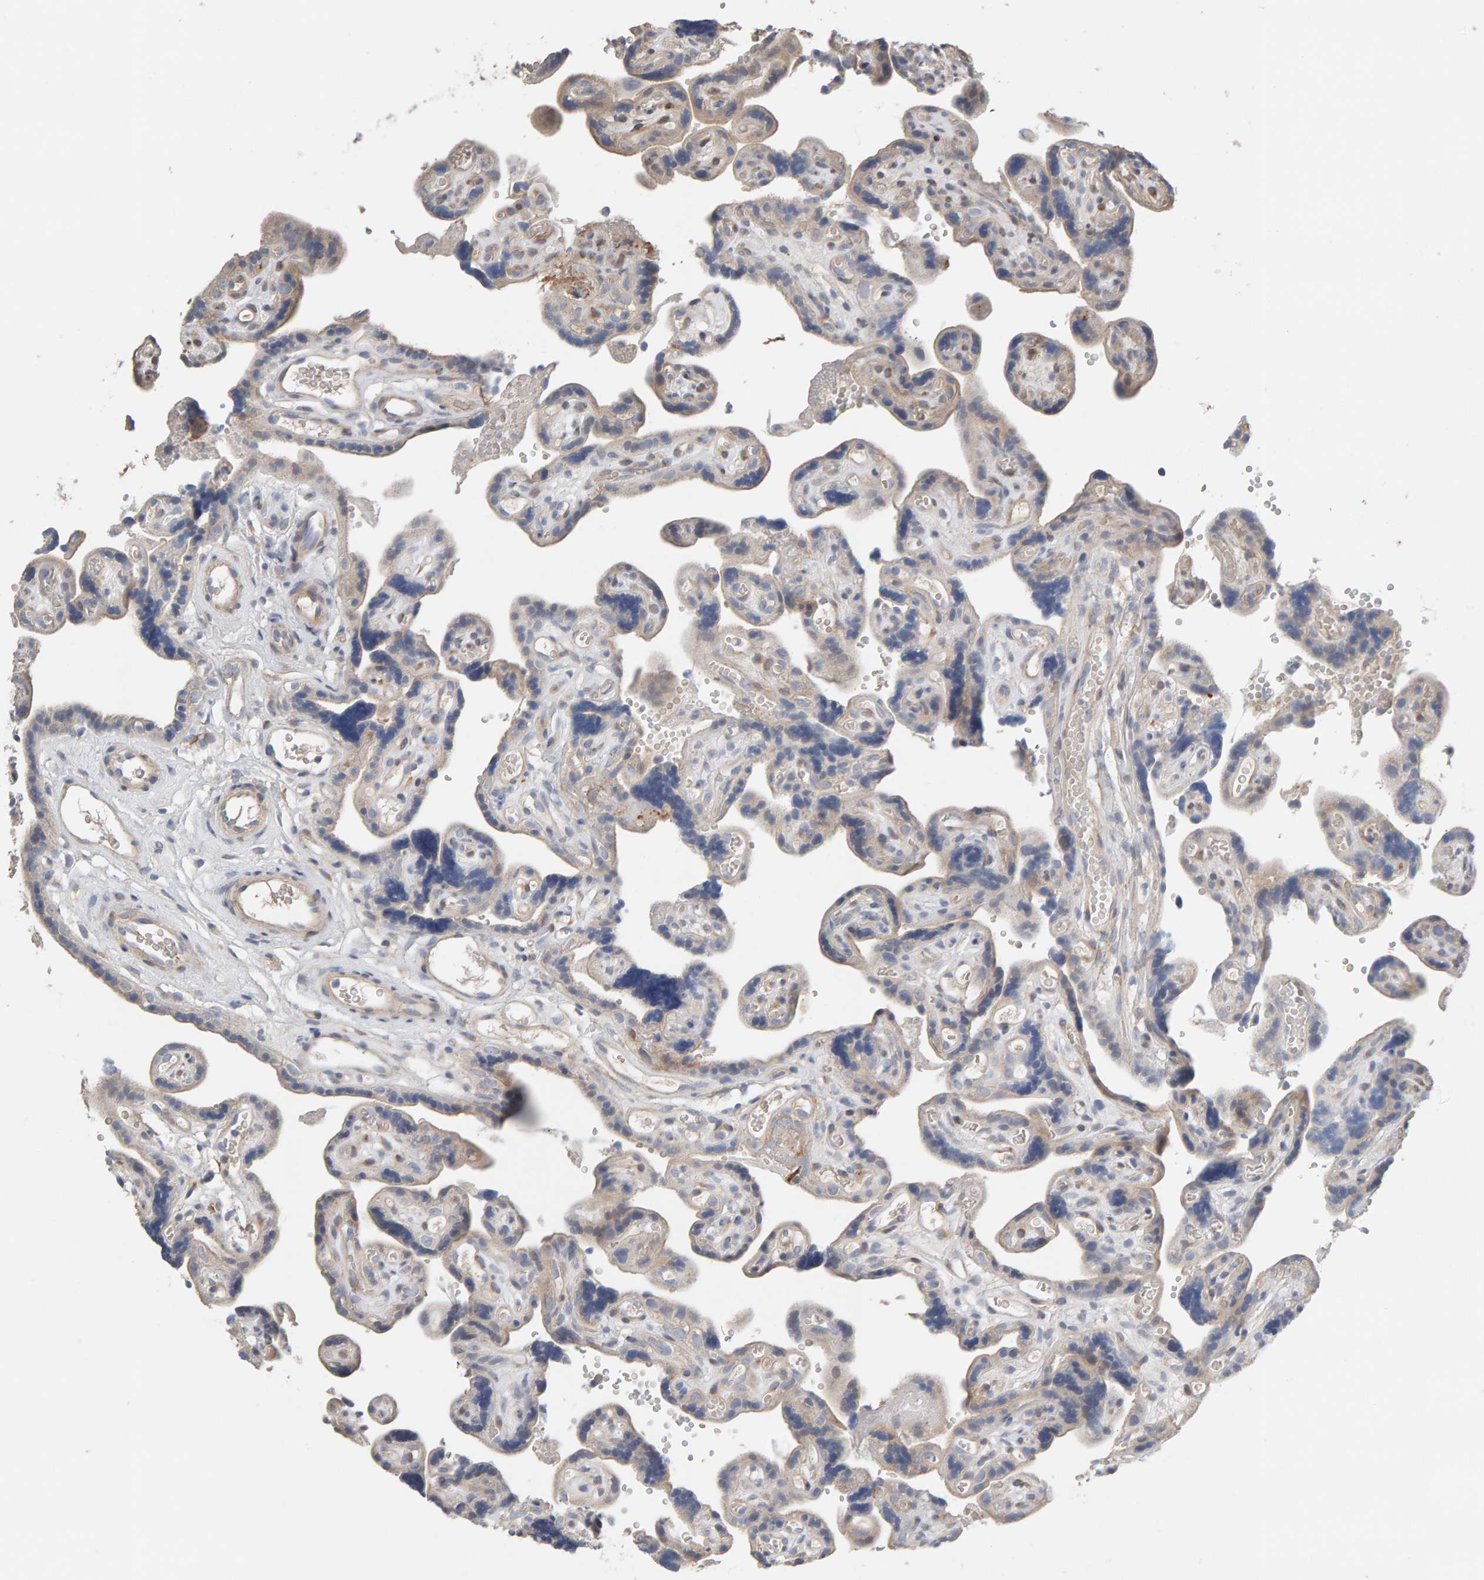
{"staining": {"intensity": "moderate", "quantity": "<25%", "location": "cytoplasmic/membranous"}, "tissue": "placenta", "cell_type": "Trophoblastic cells", "image_type": "normal", "snomed": [{"axis": "morphology", "description": "Normal tissue, NOS"}, {"axis": "topography", "description": "Placenta"}], "caption": "Placenta stained with immunohistochemistry exhibits moderate cytoplasmic/membranous staining in about <25% of trophoblastic cells. The staining was performed using DAB (3,3'-diaminobenzidine) to visualize the protein expression in brown, while the nuclei were stained in blue with hematoxylin (Magnification: 20x).", "gene": "IPPK", "patient": {"sex": "female", "age": 30}}